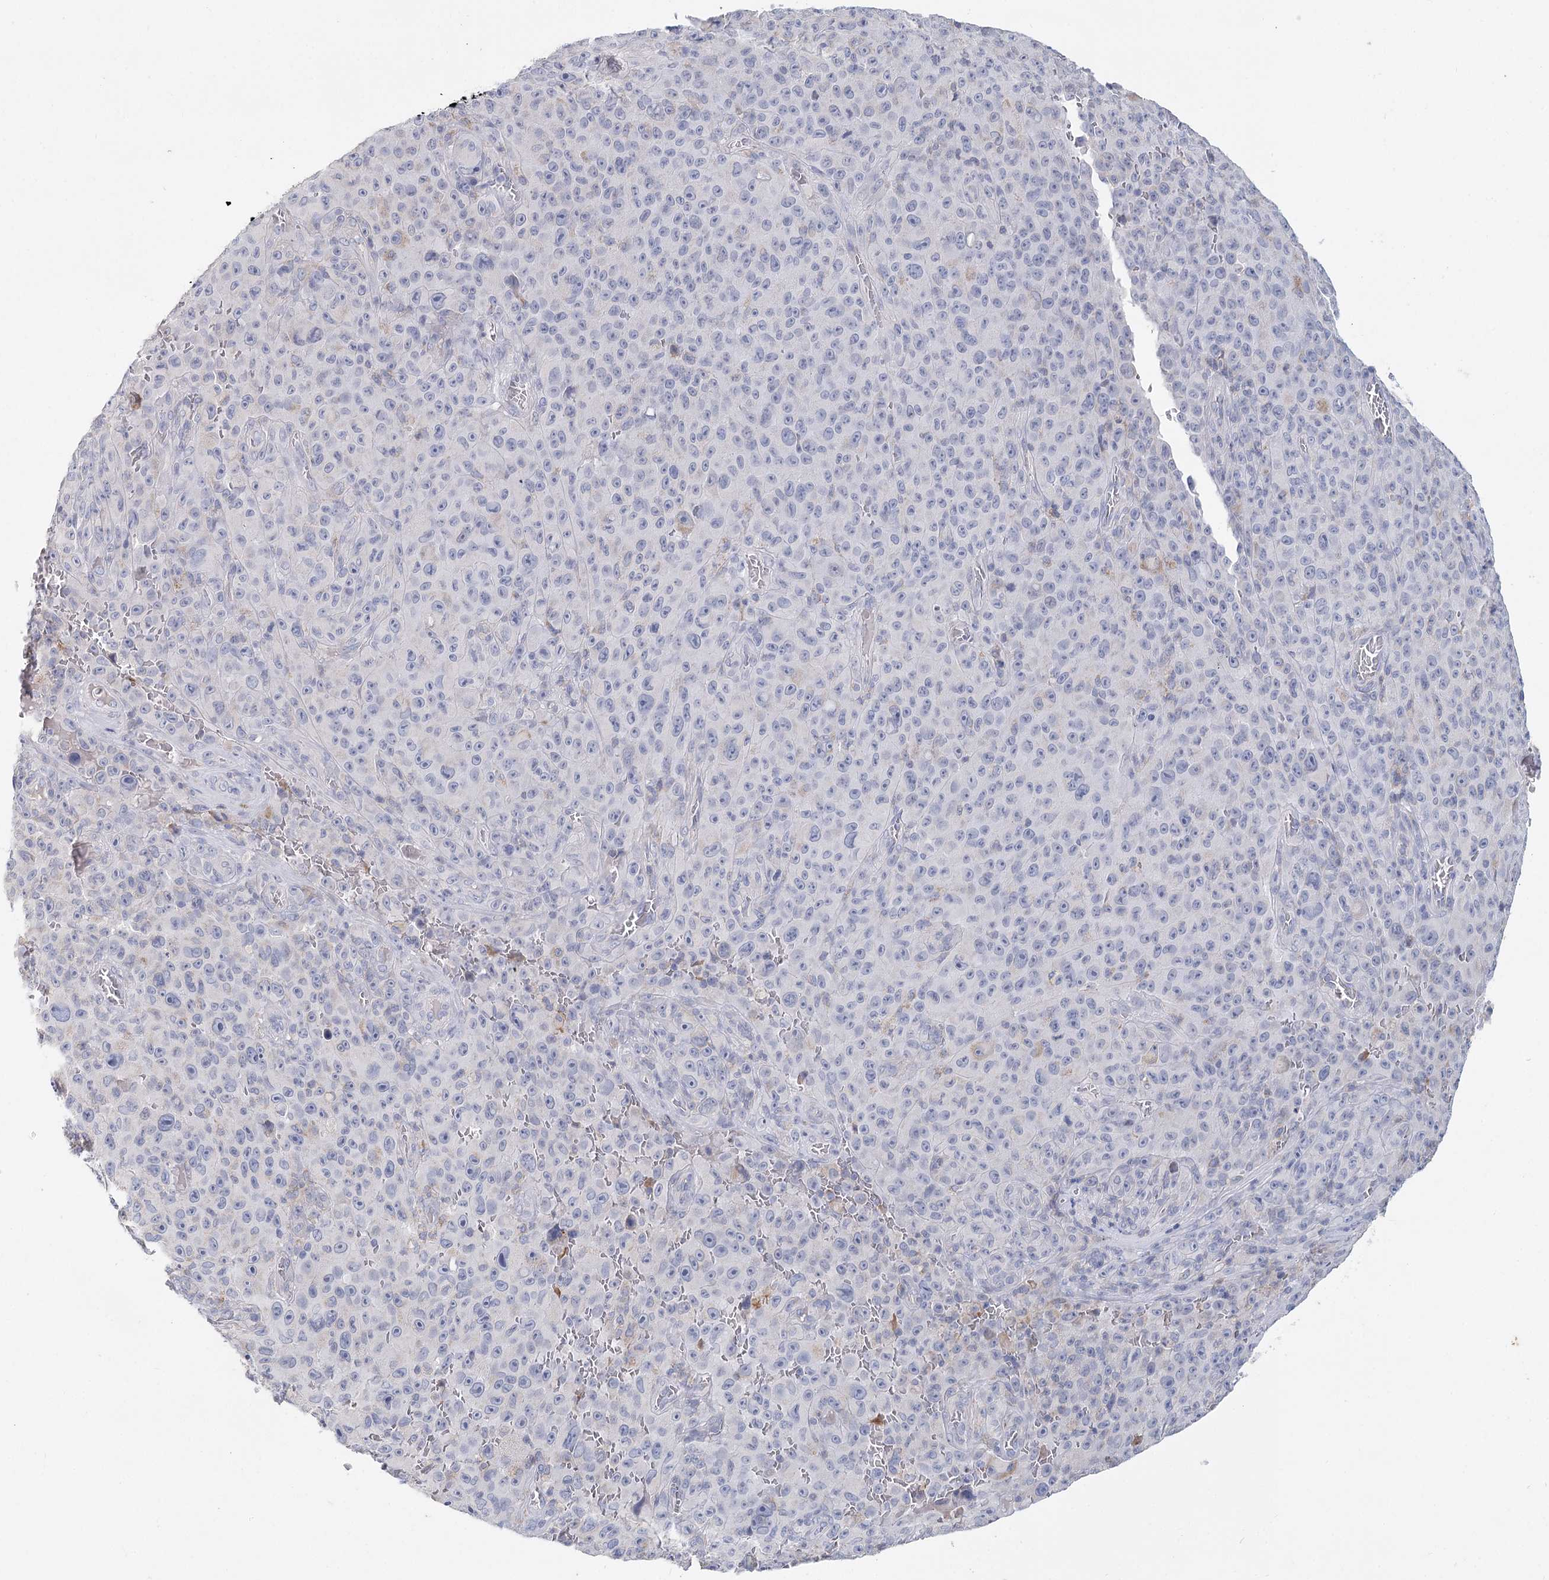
{"staining": {"intensity": "negative", "quantity": "none", "location": "none"}, "tissue": "melanoma", "cell_type": "Tumor cells", "image_type": "cancer", "snomed": [{"axis": "morphology", "description": "Malignant melanoma, NOS"}, {"axis": "topography", "description": "Skin"}], "caption": "DAB (3,3'-diaminobenzidine) immunohistochemical staining of melanoma reveals no significant expression in tumor cells.", "gene": "ARHGAP44", "patient": {"sex": "female", "age": 82}}